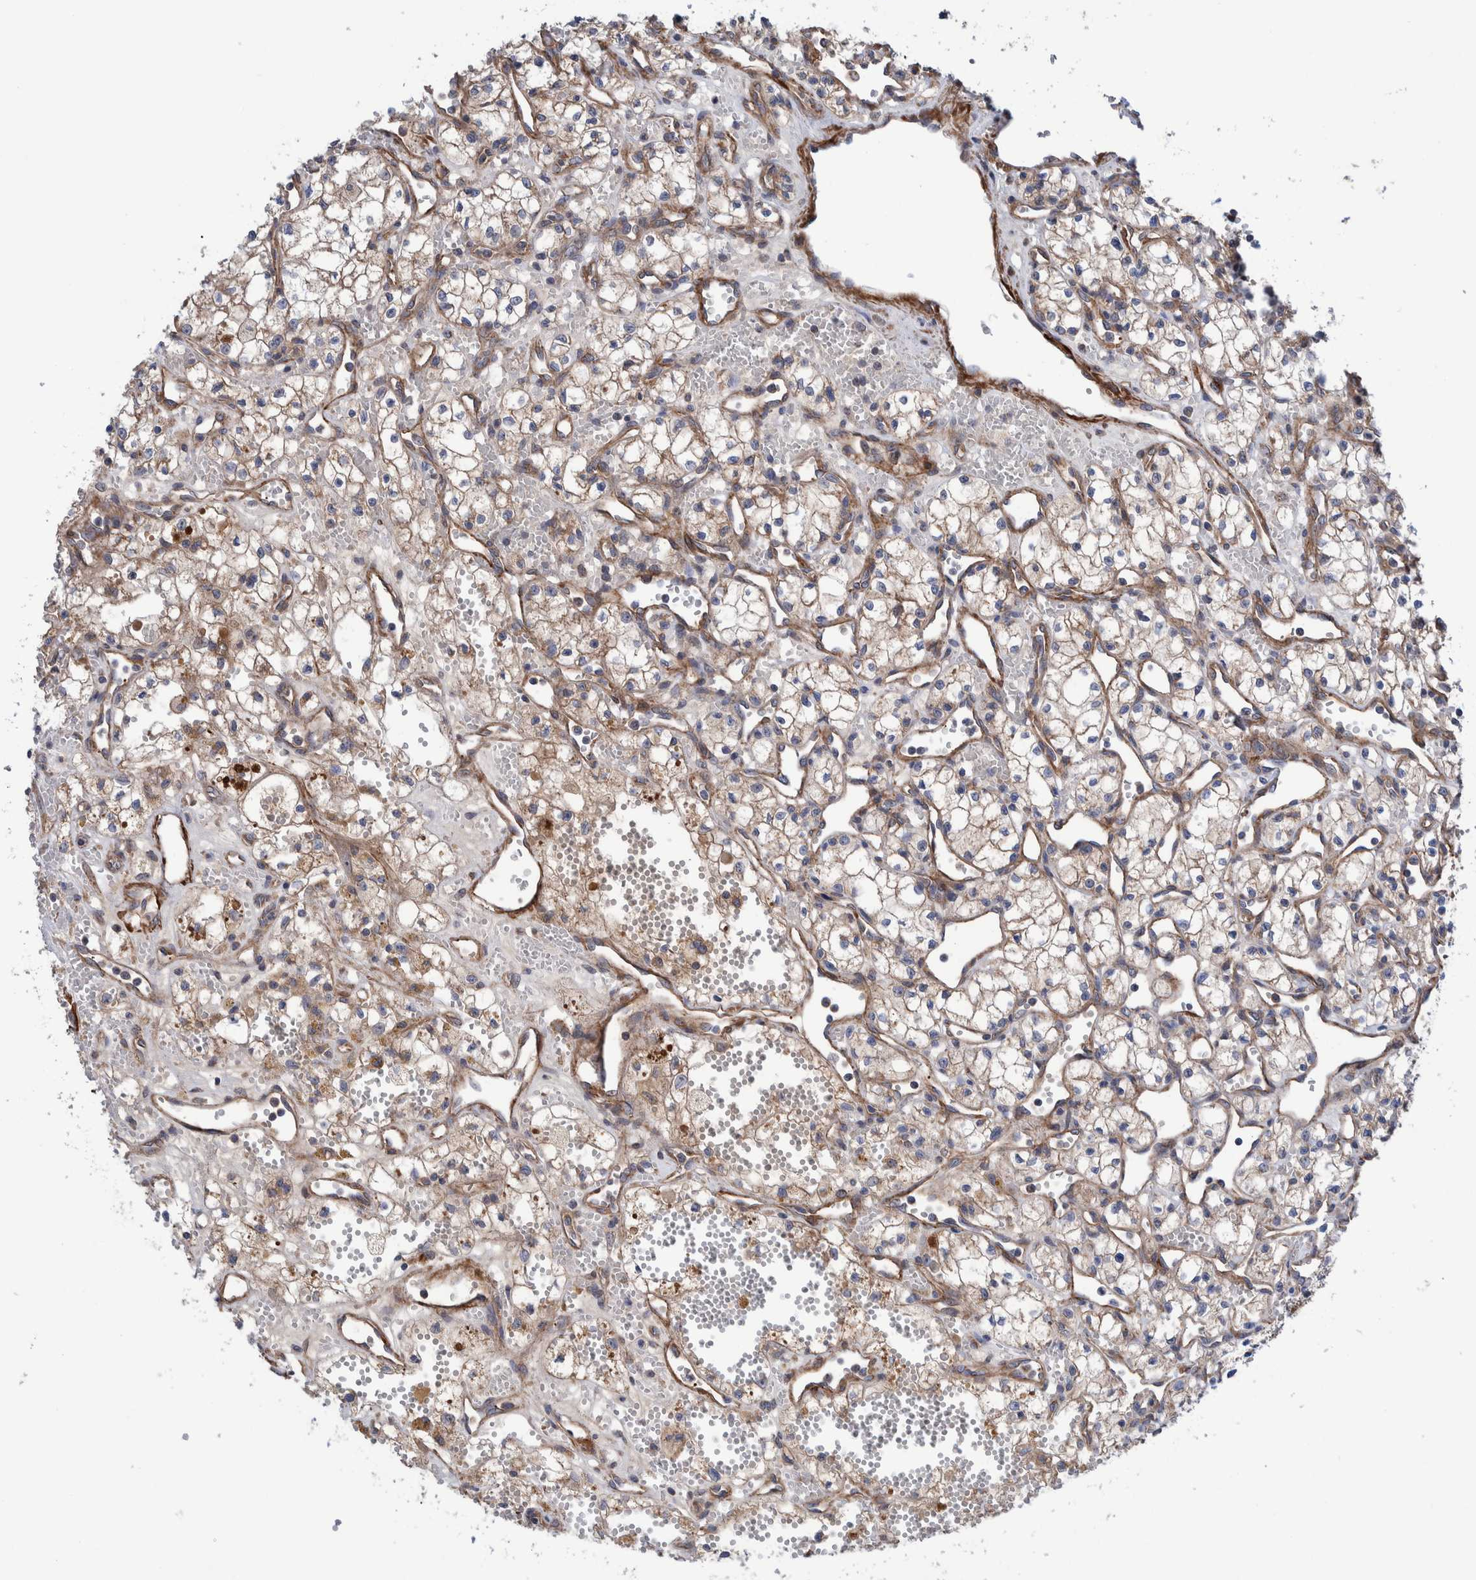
{"staining": {"intensity": "weak", "quantity": "25%-75%", "location": "cytoplasmic/membranous"}, "tissue": "renal cancer", "cell_type": "Tumor cells", "image_type": "cancer", "snomed": [{"axis": "morphology", "description": "Adenocarcinoma, NOS"}, {"axis": "topography", "description": "Kidney"}], "caption": "This histopathology image displays IHC staining of renal cancer (adenocarcinoma), with low weak cytoplasmic/membranous expression in approximately 25%-75% of tumor cells.", "gene": "SLC25A10", "patient": {"sex": "male", "age": 59}}